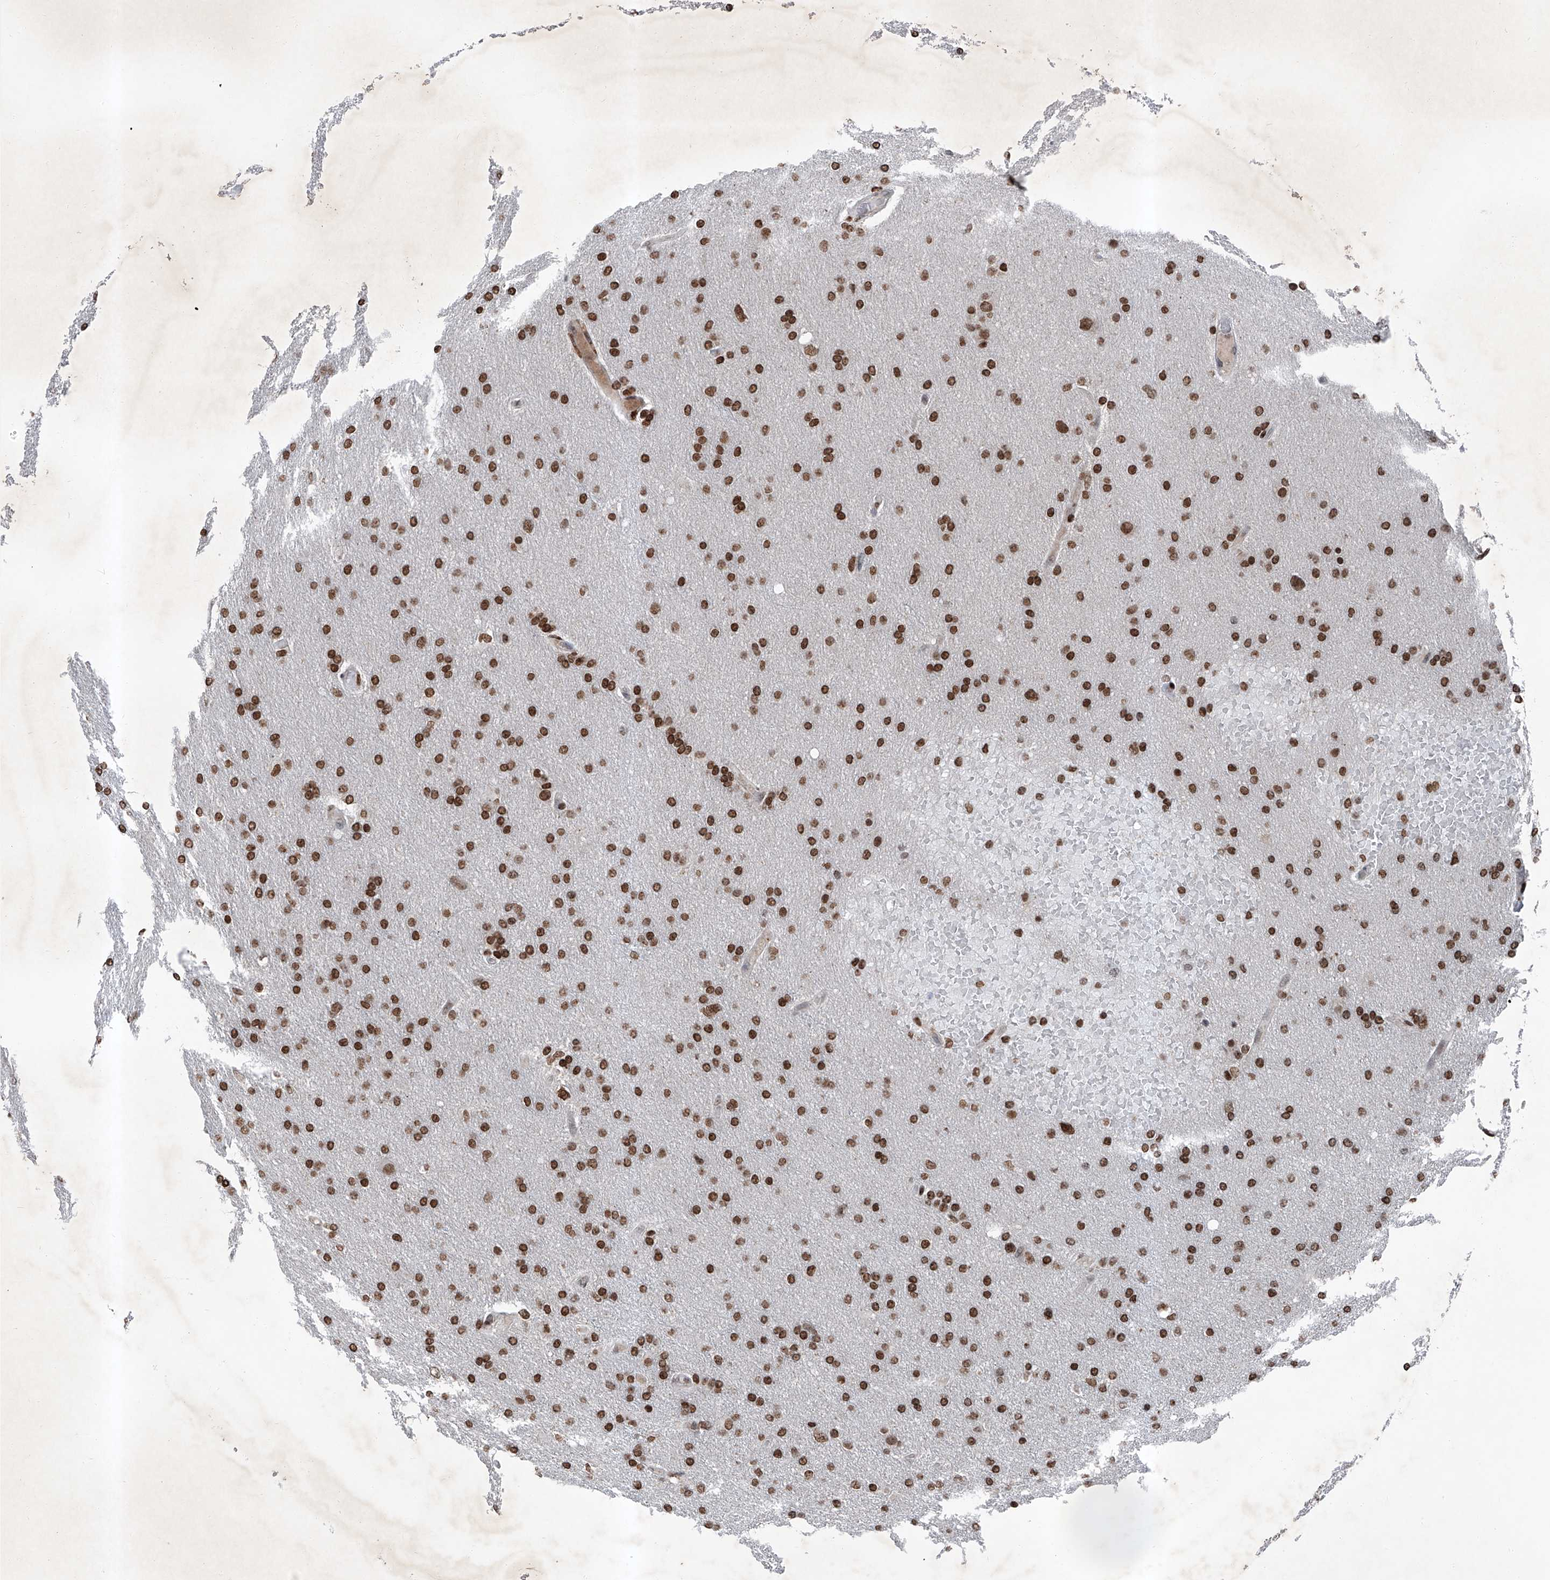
{"staining": {"intensity": "strong", "quantity": ">75%", "location": "nuclear"}, "tissue": "glioma", "cell_type": "Tumor cells", "image_type": "cancer", "snomed": [{"axis": "morphology", "description": "Glioma, malignant, High grade"}, {"axis": "topography", "description": "Cerebral cortex"}], "caption": "High-power microscopy captured an immunohistochemistry (IHC) micrograph of glioma, revealing strong nuclear expression in about >75% of tumor cells. (Brightfield microscopy of DAB IHC at high magnification).", "gene": "BMI1", "patient": {"sex": "female", "age": 36}}